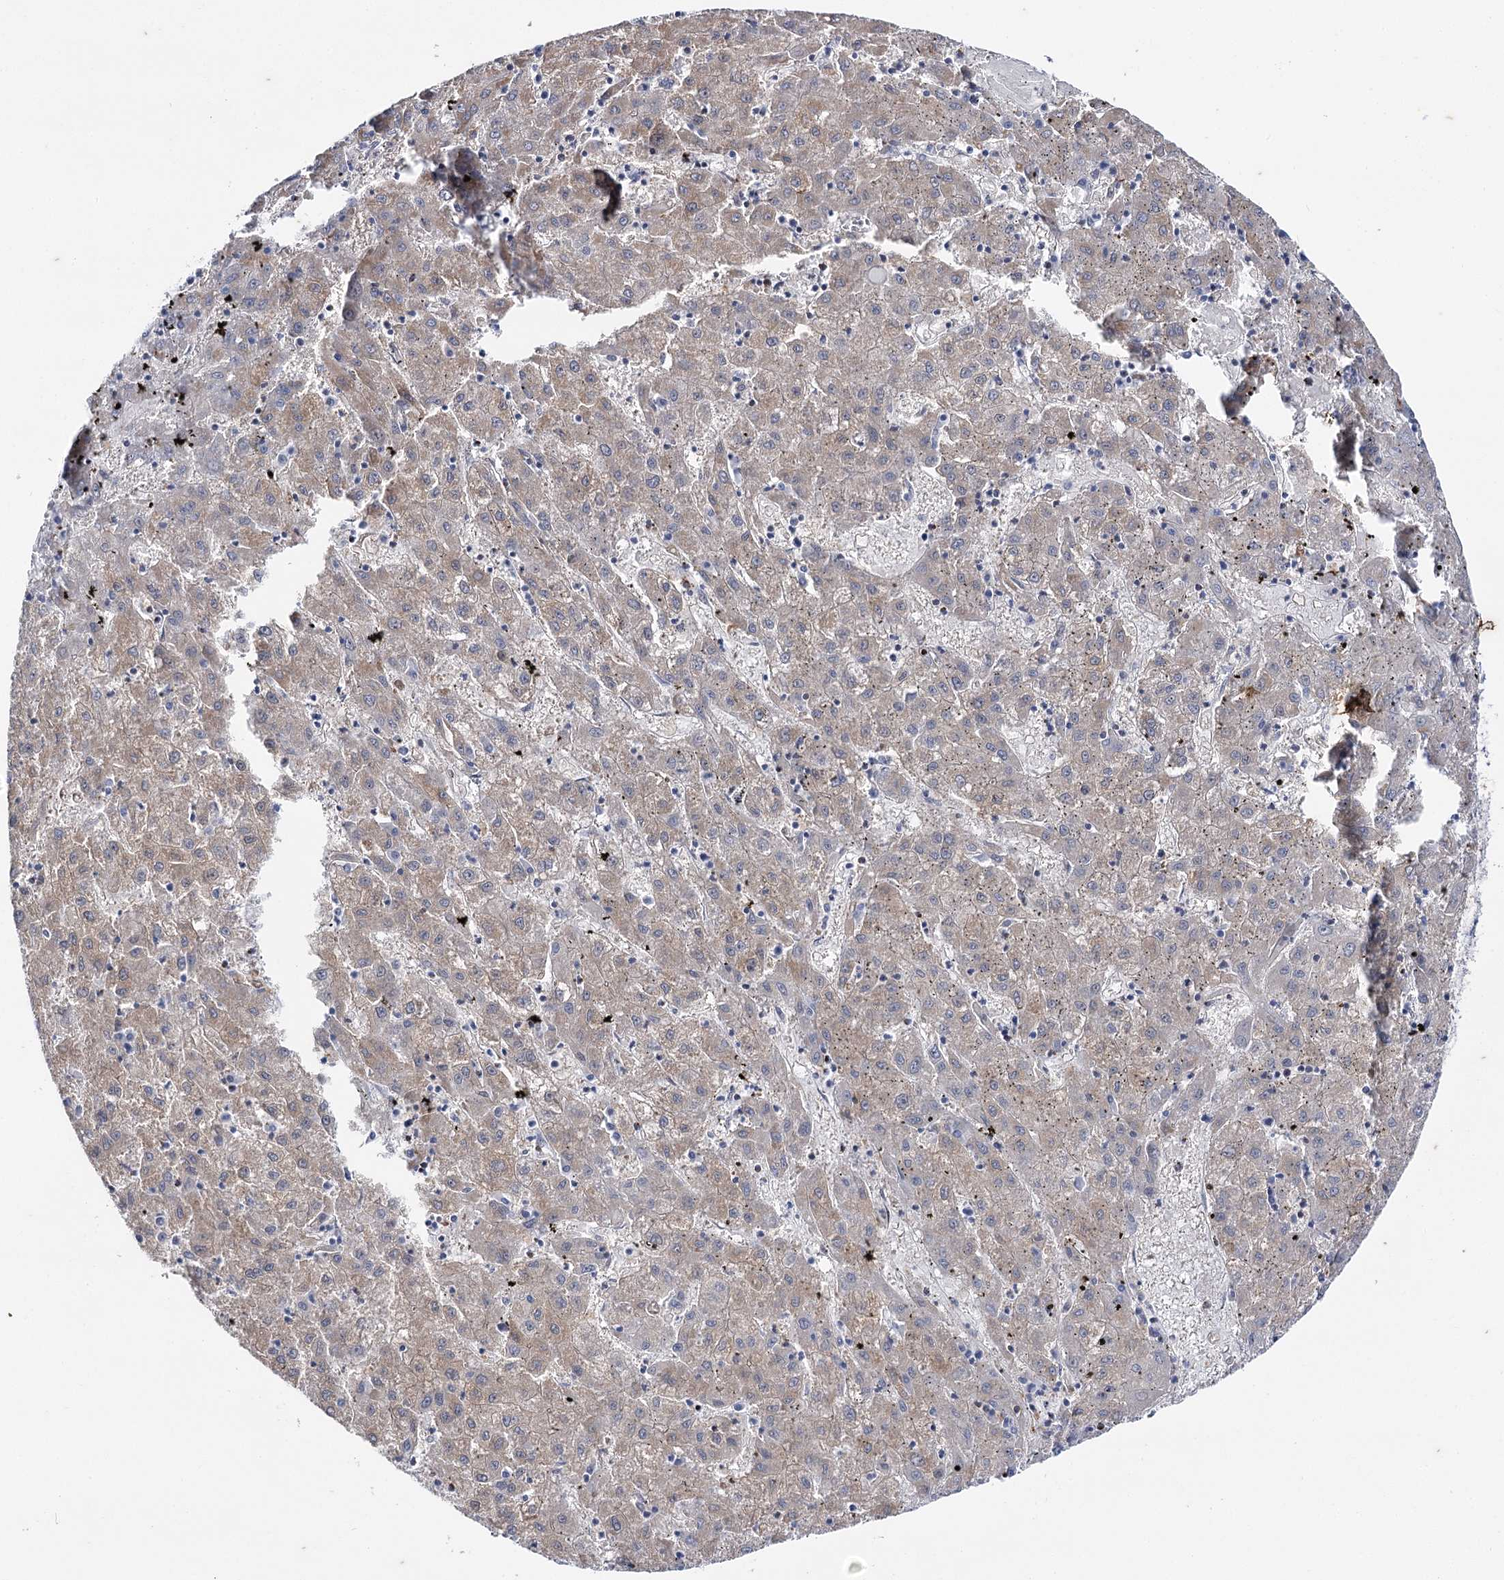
{"staining": {"intensity": "weak", "quantity": "<25%", "location": "cytoplasmic/membranous"}, "tissue": "liver cancer", "cell_type": "Tumor cells", "image_type": "cancer", "snomed": [{"axis": "morphology", "description": "Carcinoma, Hepatocellular, NOS"}, {"axis": "topography", "description": "Liver"}], "caption": "This is an immunohistochemistry histopathology image of human liver cancer. There is no positivity in tumor cells.", "gene": "AGXT2", "patient": {"sex": "male", "age": 72}}